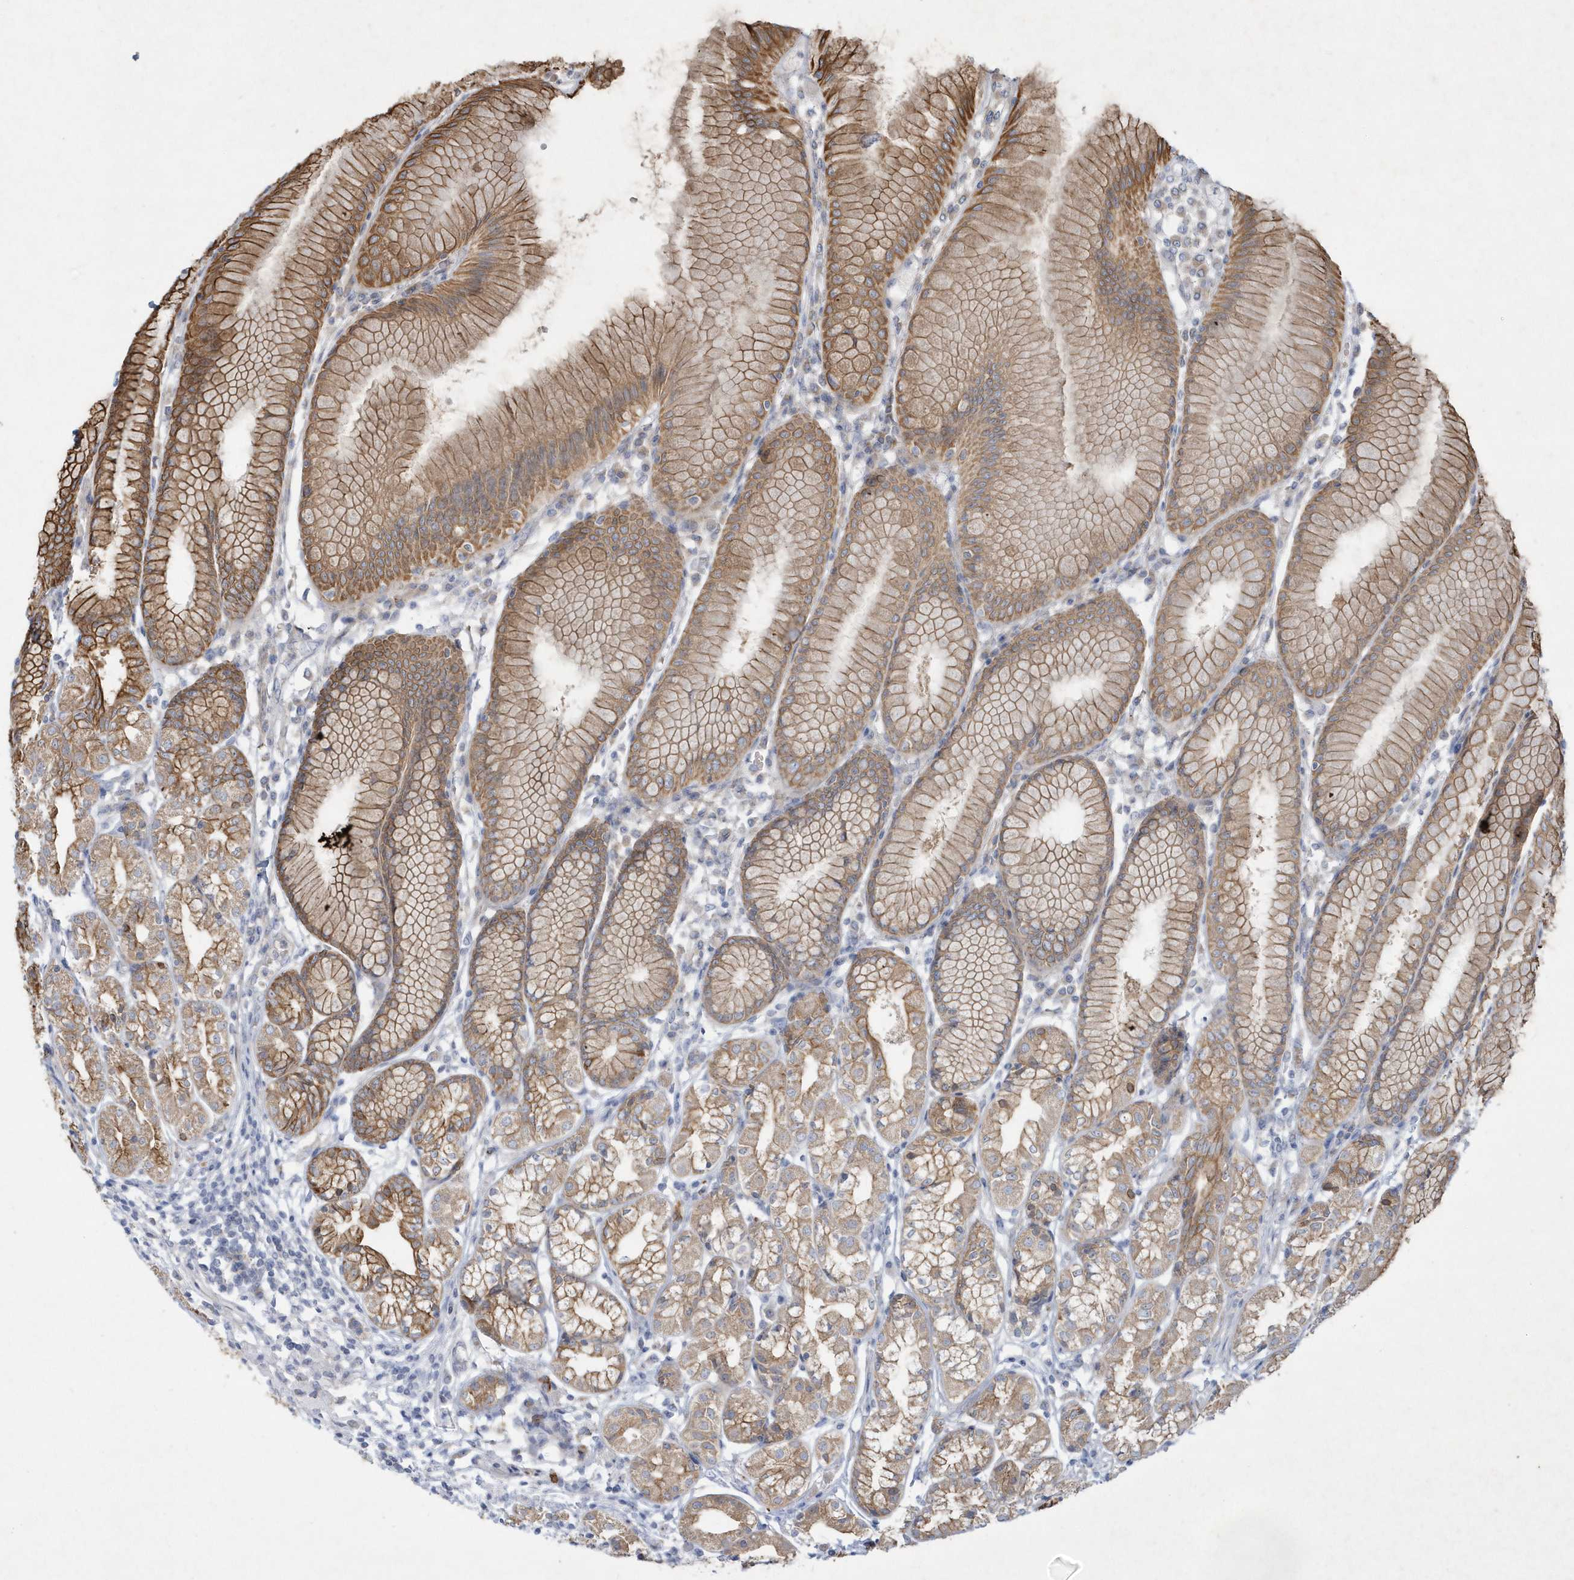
{"staining": {"intensity": "moderate", "quantity": ">75%", "location": "cytoplasmic/membranous"}, "tissue": "stomach", "cell_type": "Glandular cells", "image_type": "normal", "snomed": [{"axis": "morphology", "description": "Normal tissue, NOS"}, {"axis": "topography", "description": "Stomach"}], "caption": "Protein expression analysis of normal human stomach reveals moderate cytoplasmic/membranous expression in approximately >75% of glandular cells. (DAB (3,3'-diaminobenzidine) = brown stain, brightfield microscopy at high magnification).", "gene": "LARS1", "patient": {"sex": "female", "age": 57}}